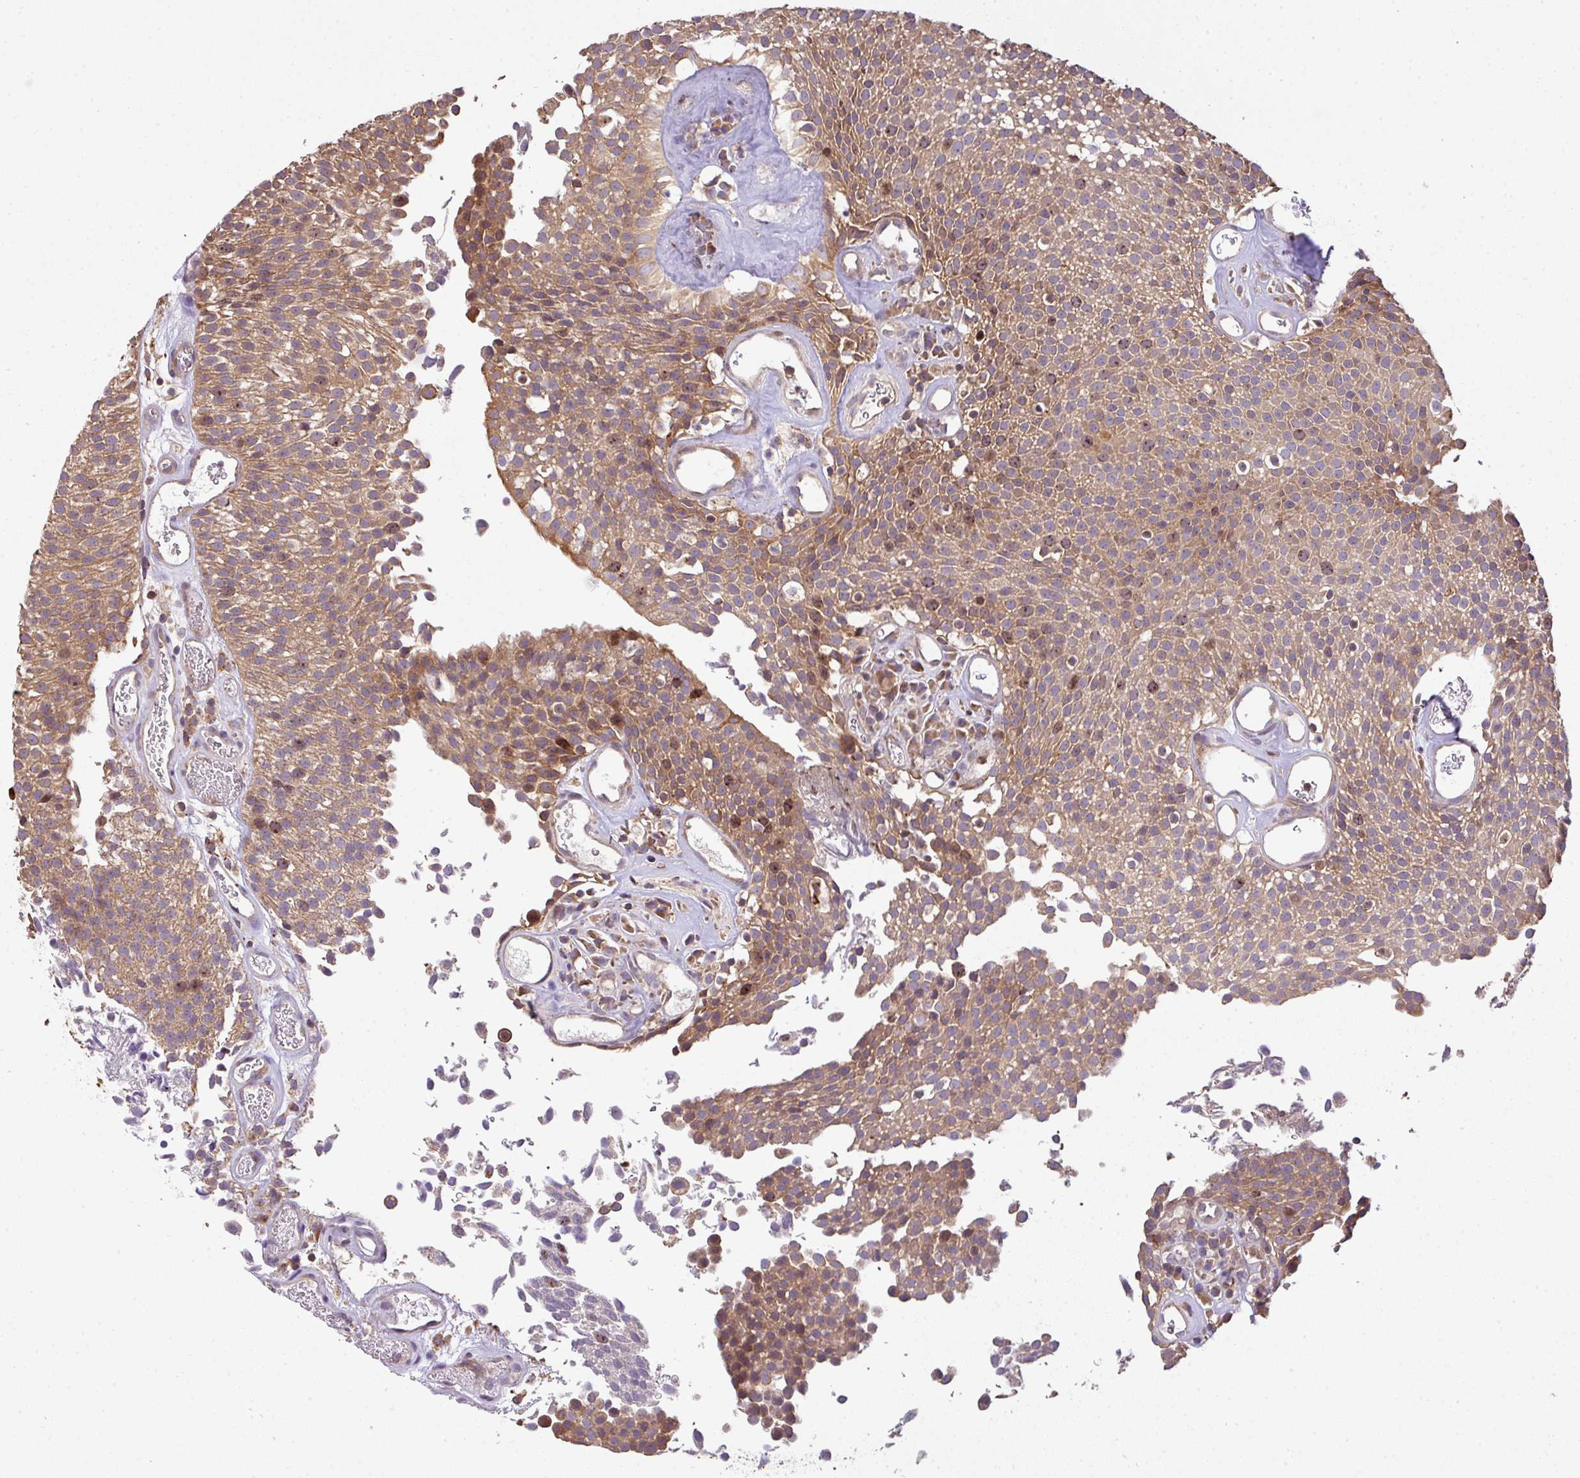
{"staining": {"intensity": "moderate", "quantity": "25%-75%", "location": "cytoplasmic/membranous,nuclear"}, "tissue": "urothelial cancer", "cell_type": "Tumor cells", "image_type": "cancer", "snomed": [{"axis": "morphology", "description": "Urothelial carcinoma, Low grade"}, {"axis": "topography", "description": "Urinary bladder"}], "caption": "Human urothelial cancer stained for a protein (brown) displays moderate cytoplasmic/membranous and nuclear positive positivity in about 25%-75% of tumor cells.", "gene": "VENTX", "patient": {"sex": "female", "age": 79}}